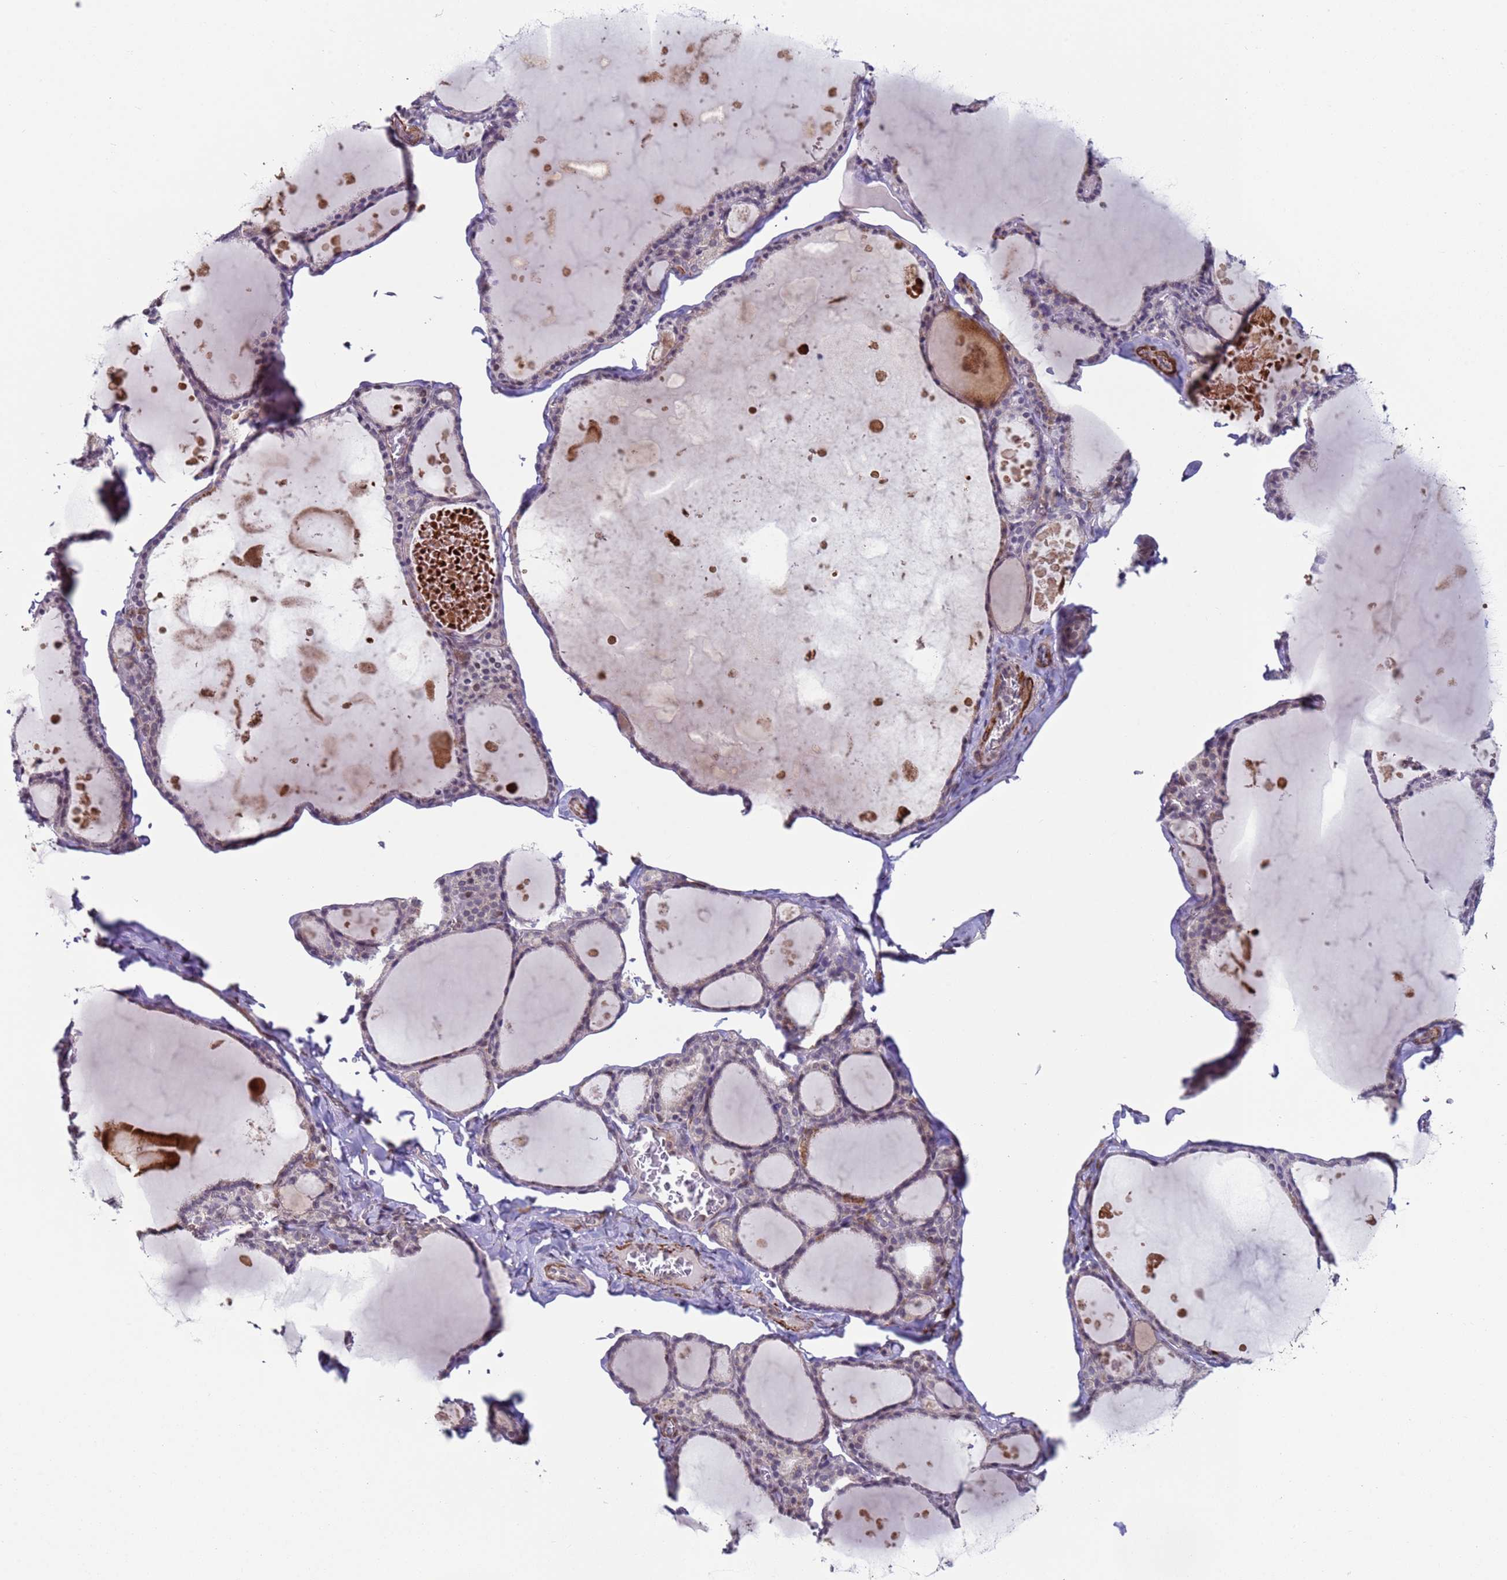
{"staining": {"intensity": "weak", "quantity": "<25%", "location": "cytoplasmic/membranous"}, "tissue": "thyroid gland", "cell_type": "Glandular cells", "image_type": "normal", "snomed": [{"axis": "morphology", "description": "Normal tissue, NOS"}, {"axis": "topography", "description": "Thyroid gland"}], "caption": "This is an IHC micrograph of benign human thyroid gland. There is no staining in glandular cells.", "gene": "SNAPC4", "patient": {"sex": "male", "age": 56}}